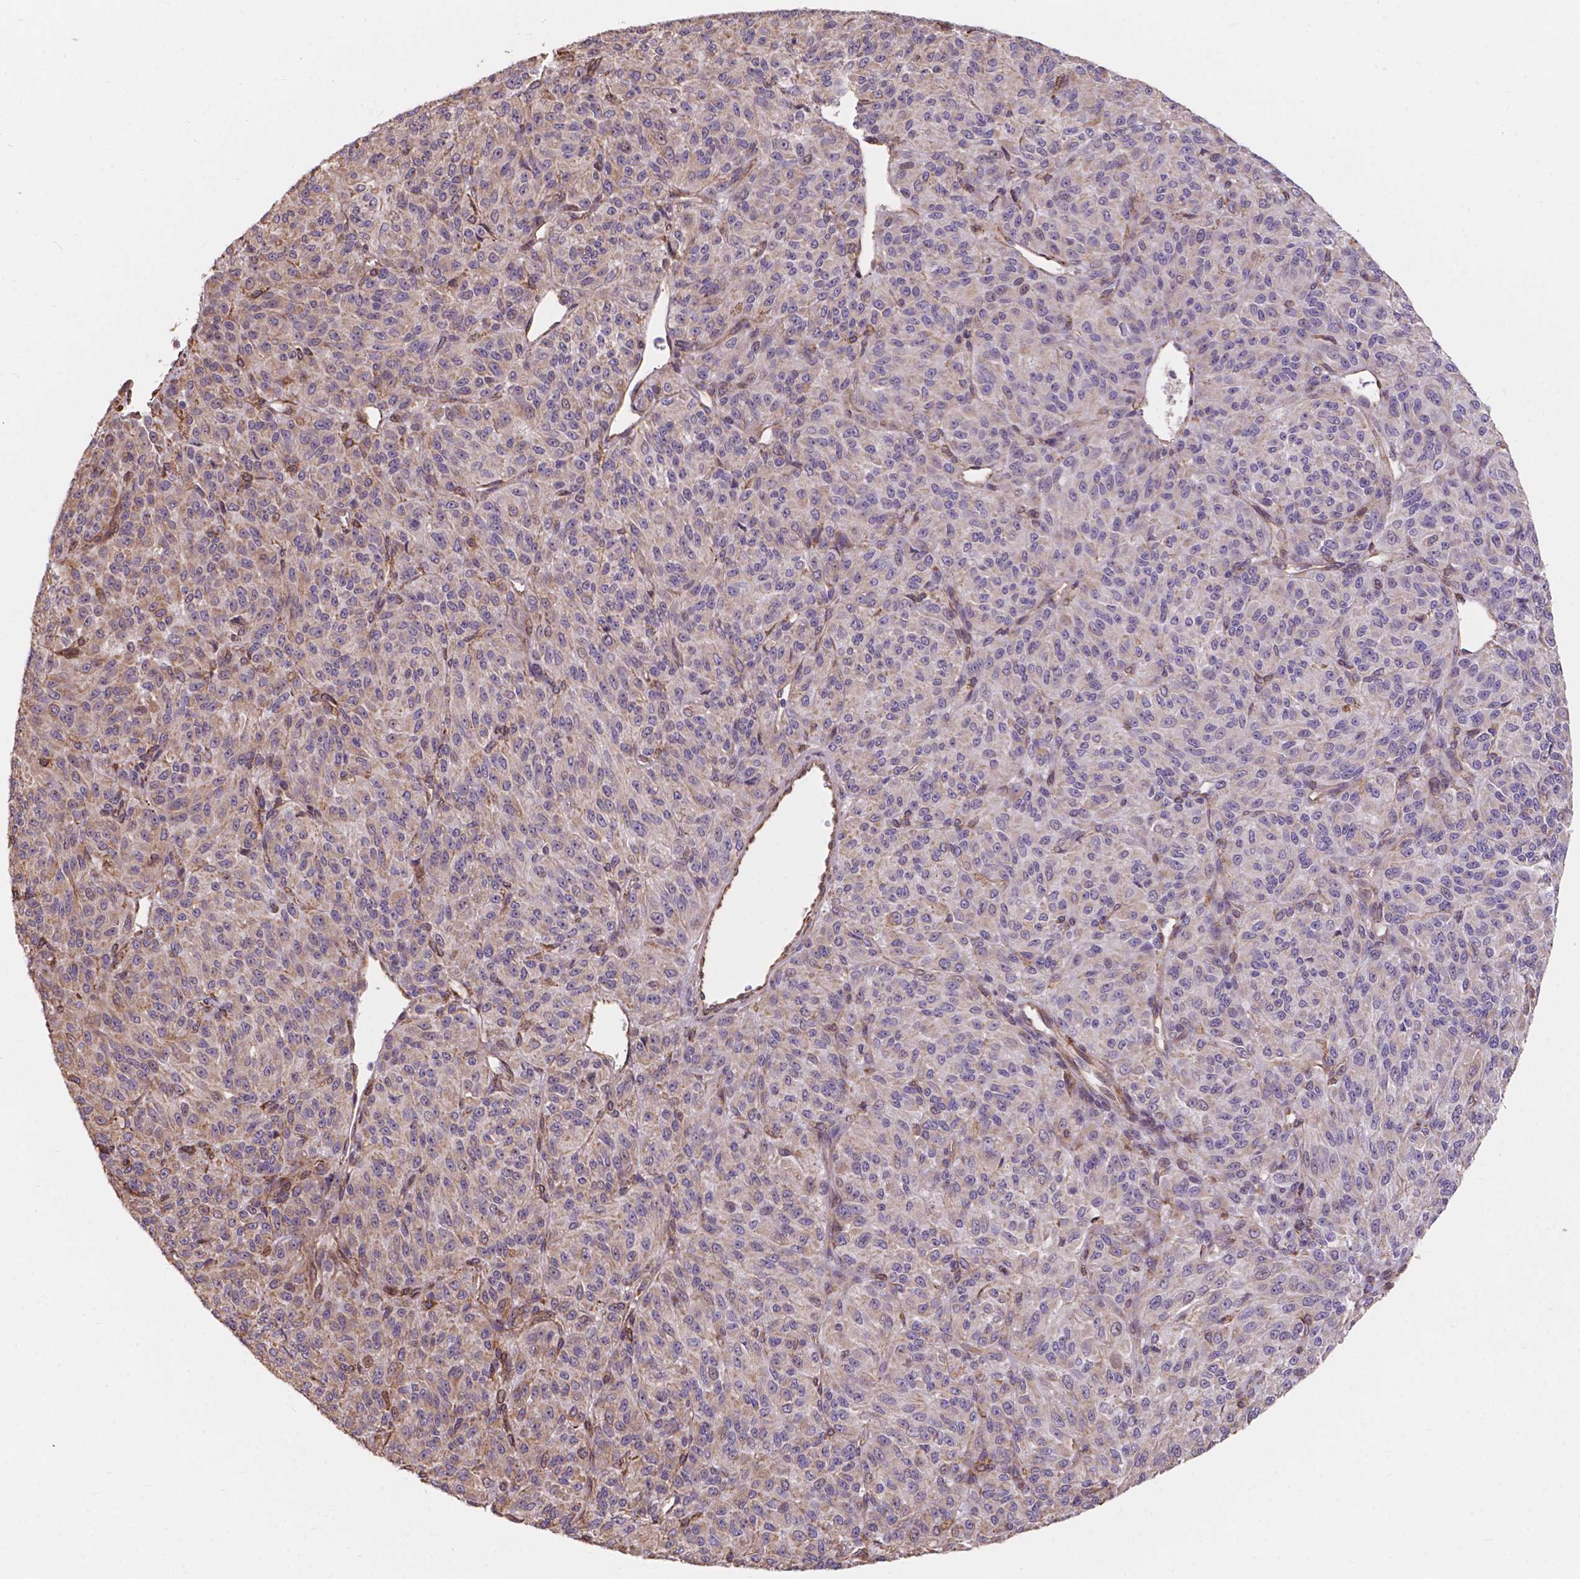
{"staining": {"intensity": "negative", "quantity": "none", "location": "none"}, "tissue": "melanoma", "cell_type": "Tumor cells", "image_type": "cancer", "snomed": [{"axis": "morphology", "description": "Malignant melanoma, Metastatic site"}, {"axis": "topography", "description": "Brain"}], "caption": "Tumor cells show no significant protein positivity in malignant melanoma (metastatic site).", "gene": "IPO11", "patient": {"sex": "female", "age": 56}}